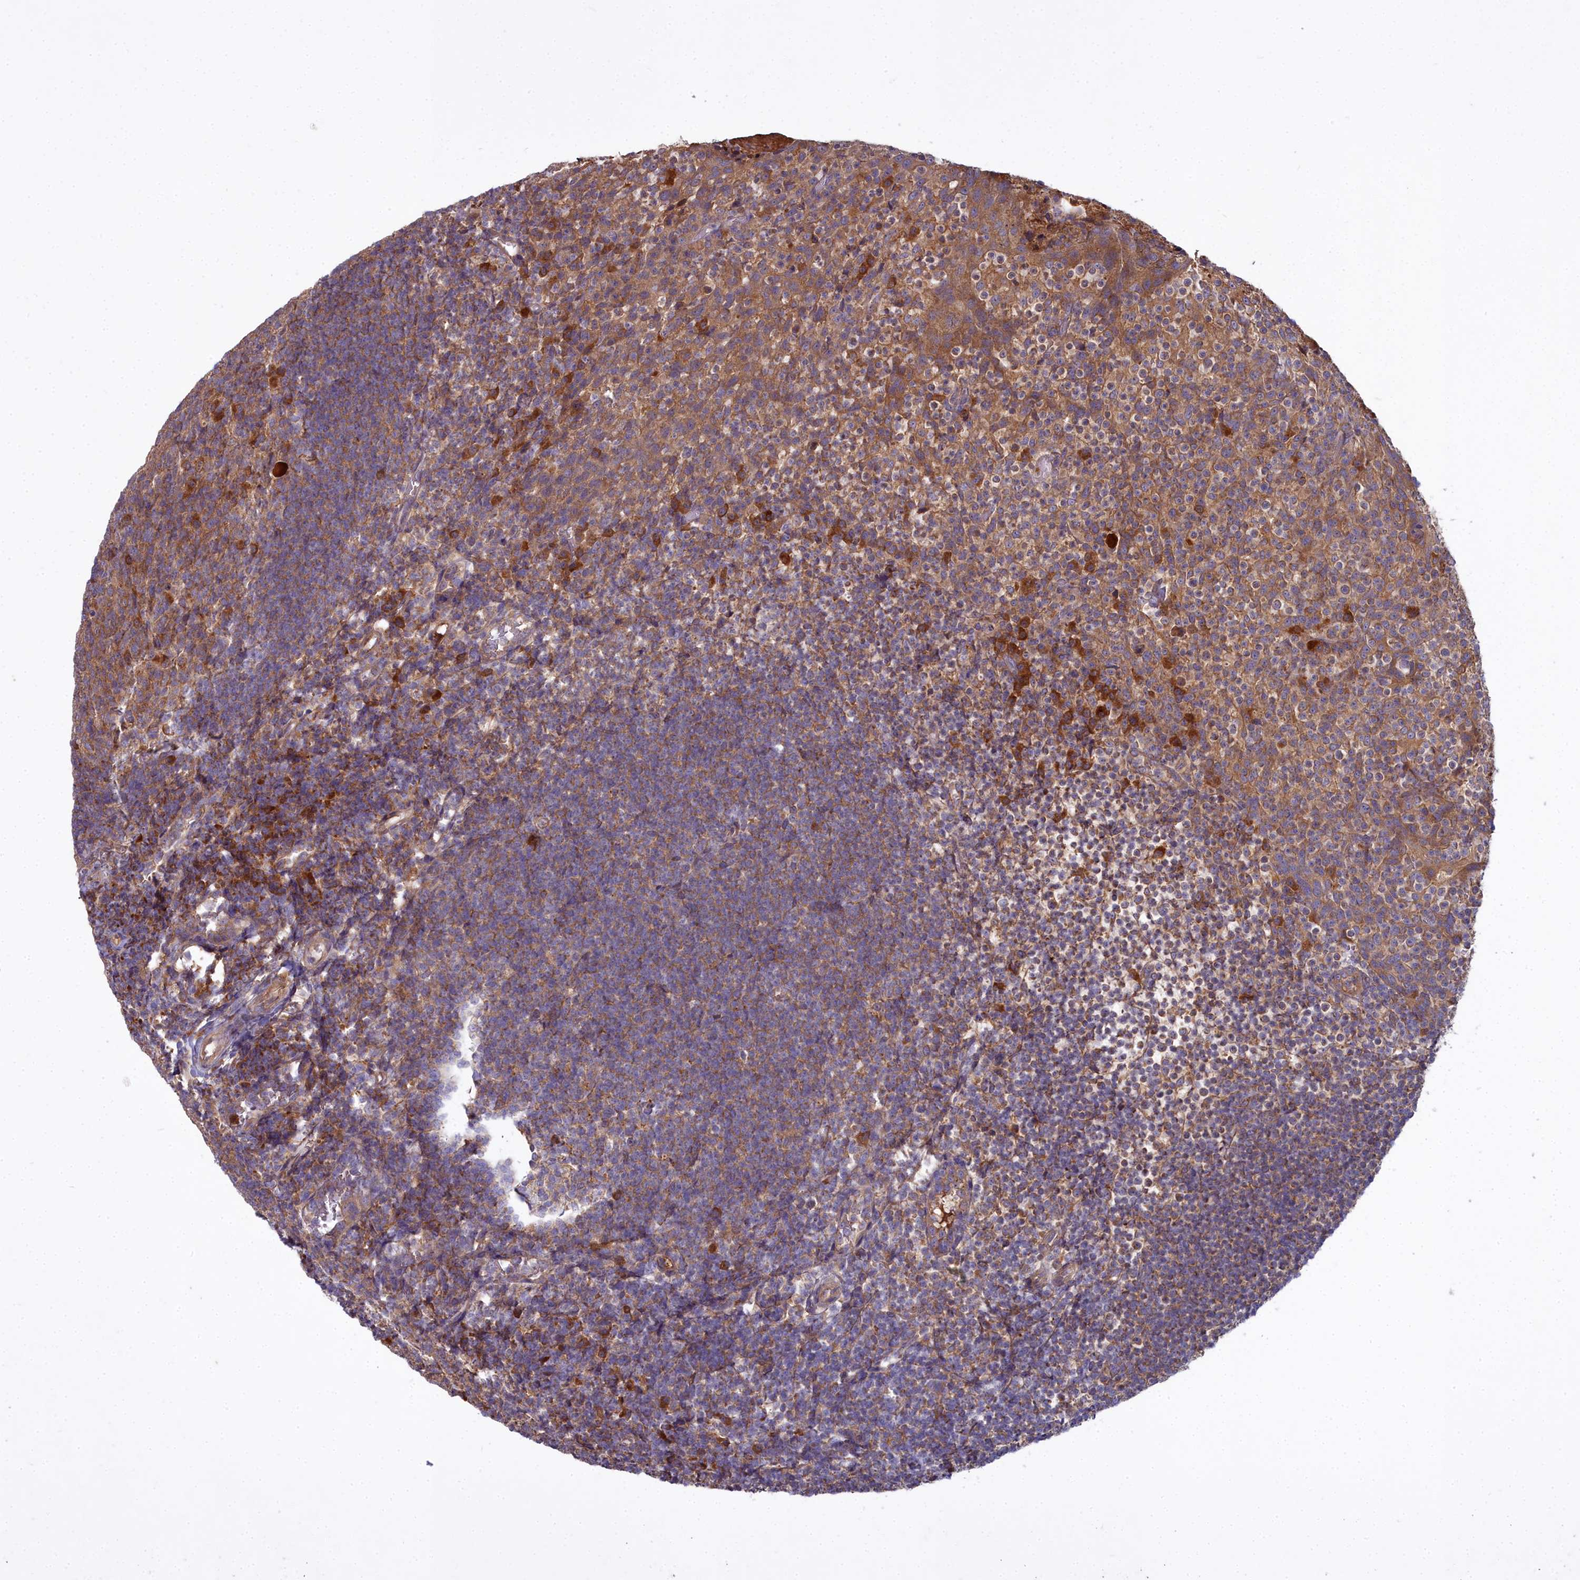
{"staining": {"intensity": "strong", "quantity": ">75%", "location": "cytoplasmic/membranous"}, "tissue": "tonsil", "cell_type": "Germinal center cells", "image_type": "normal", "snomed": [{"axis": "morphology", "description": "Normal tissue, NOS"}, {"axis": "topography", "description": "Tonsil"}], "caption": "Immunohistochemical staining of benign human tonsil demonstrates >75% levels of strong cytoplasmic/membranous protein staining in about >75% of germinal center cells. The protein of interest is stained brown, and the nuclei are stained in blue (DAB (3,3'-diaminobenzidine) IHC with brightfield microscopy, high magnification).", "gene": "CCDC167", "patient": {"sex": "female", "age": 10}}